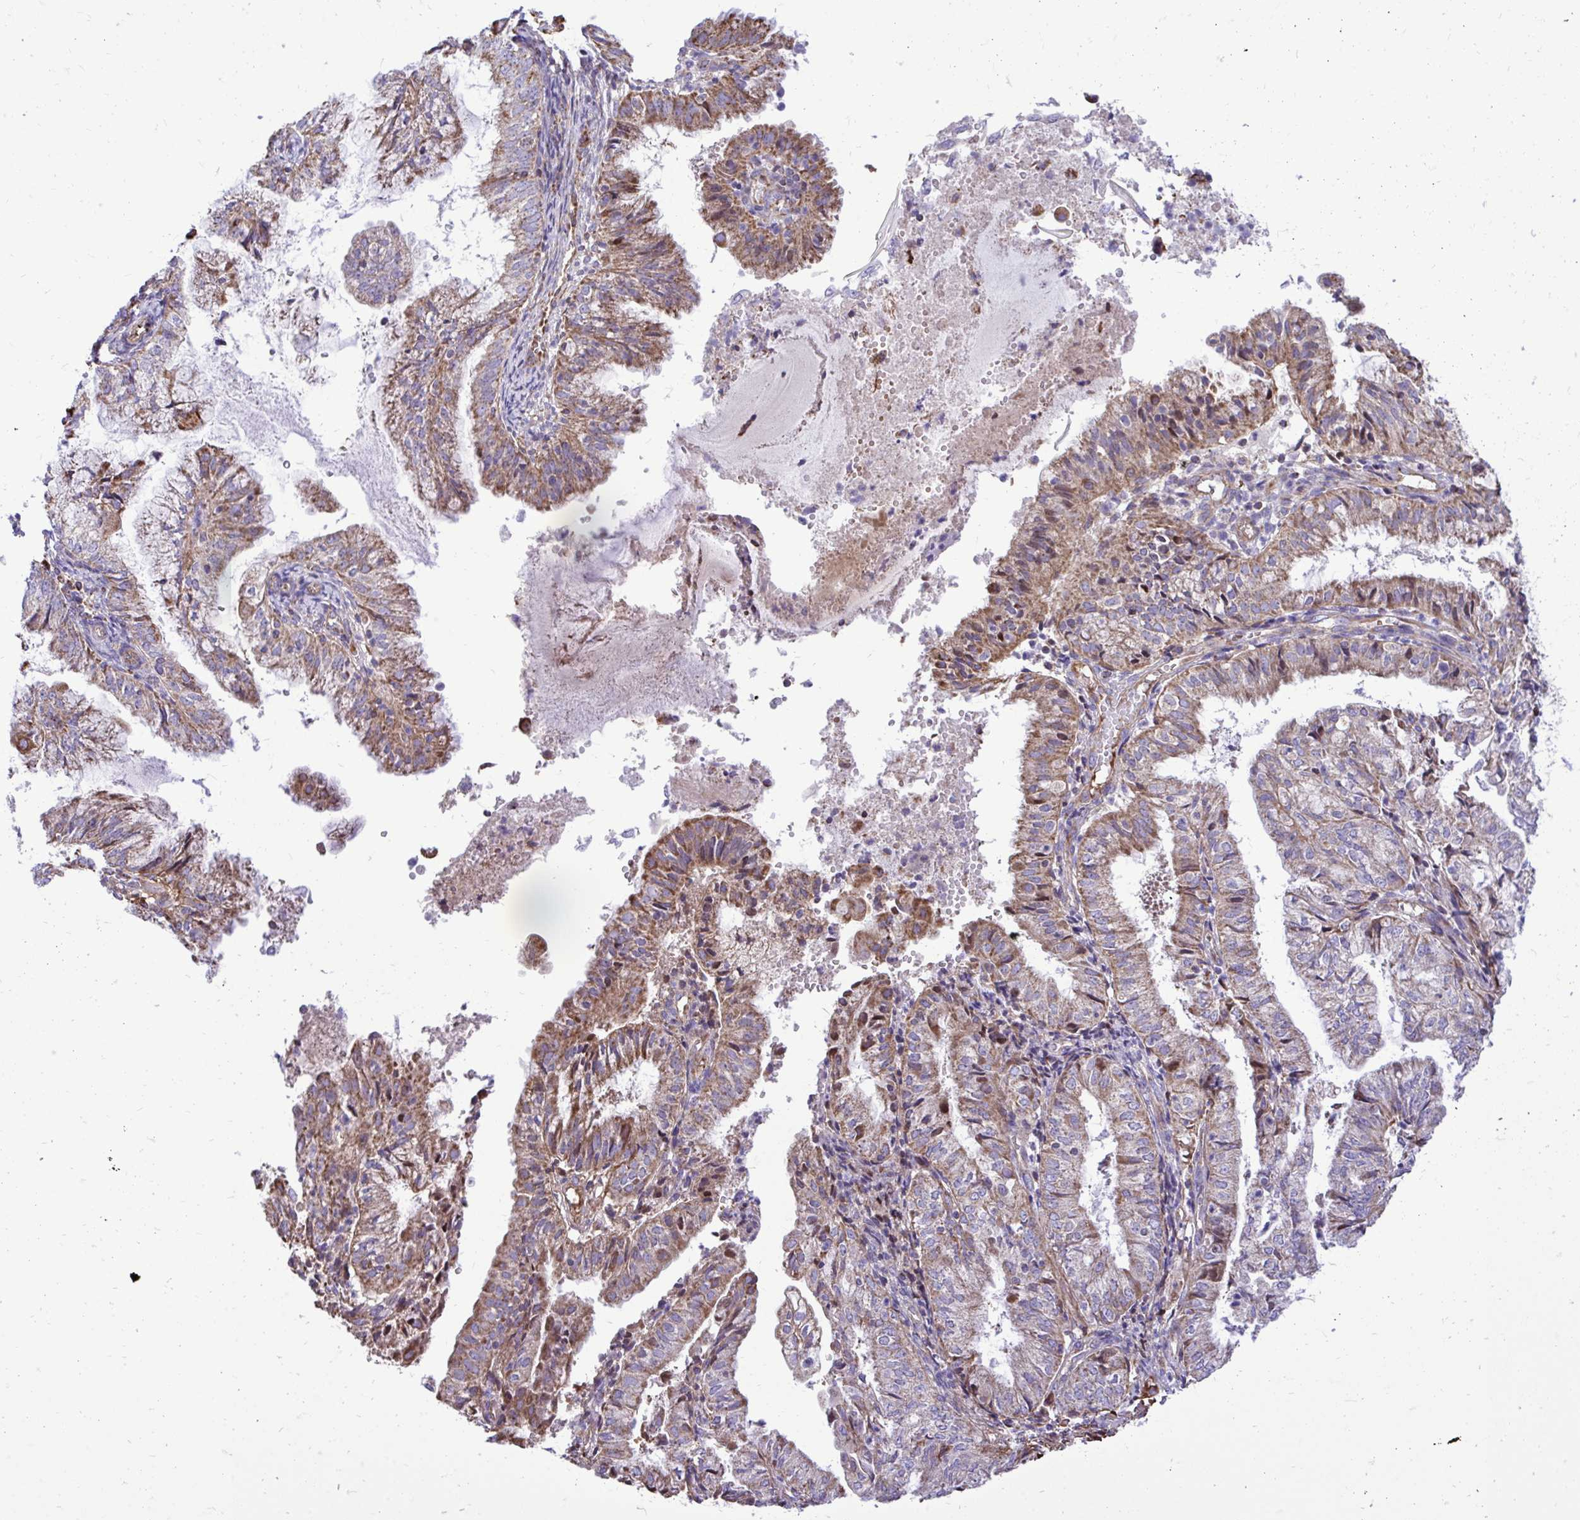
{"staining": {"intensity": "moderate", "quantity": "25%-75%", "location": "cytoplasmic/membranous"}, "tissue": "endometrial cancer", "cell_type": "Tumor cells", "image_type": "cancer", "snomed": [{"axis": "morphology", "description": "Adenocarcinoma, NOS"}, {"axis": "topography", "description": "Endometrium"}], "caption": "Endometrial cancer (adenocarcinoma) stained with IHC reveals moderate cytoplasmic/membranous staining in about 25%-75% of tumor cells. The staining is performed using DAB (3,3'-diaminobenzidine) brown chromogen to label protein expression. The nuclei are counter-stained blue using hematoxylin.", "gene": "ATP13A2", "patient": {"sex": "female", "age": 55}}